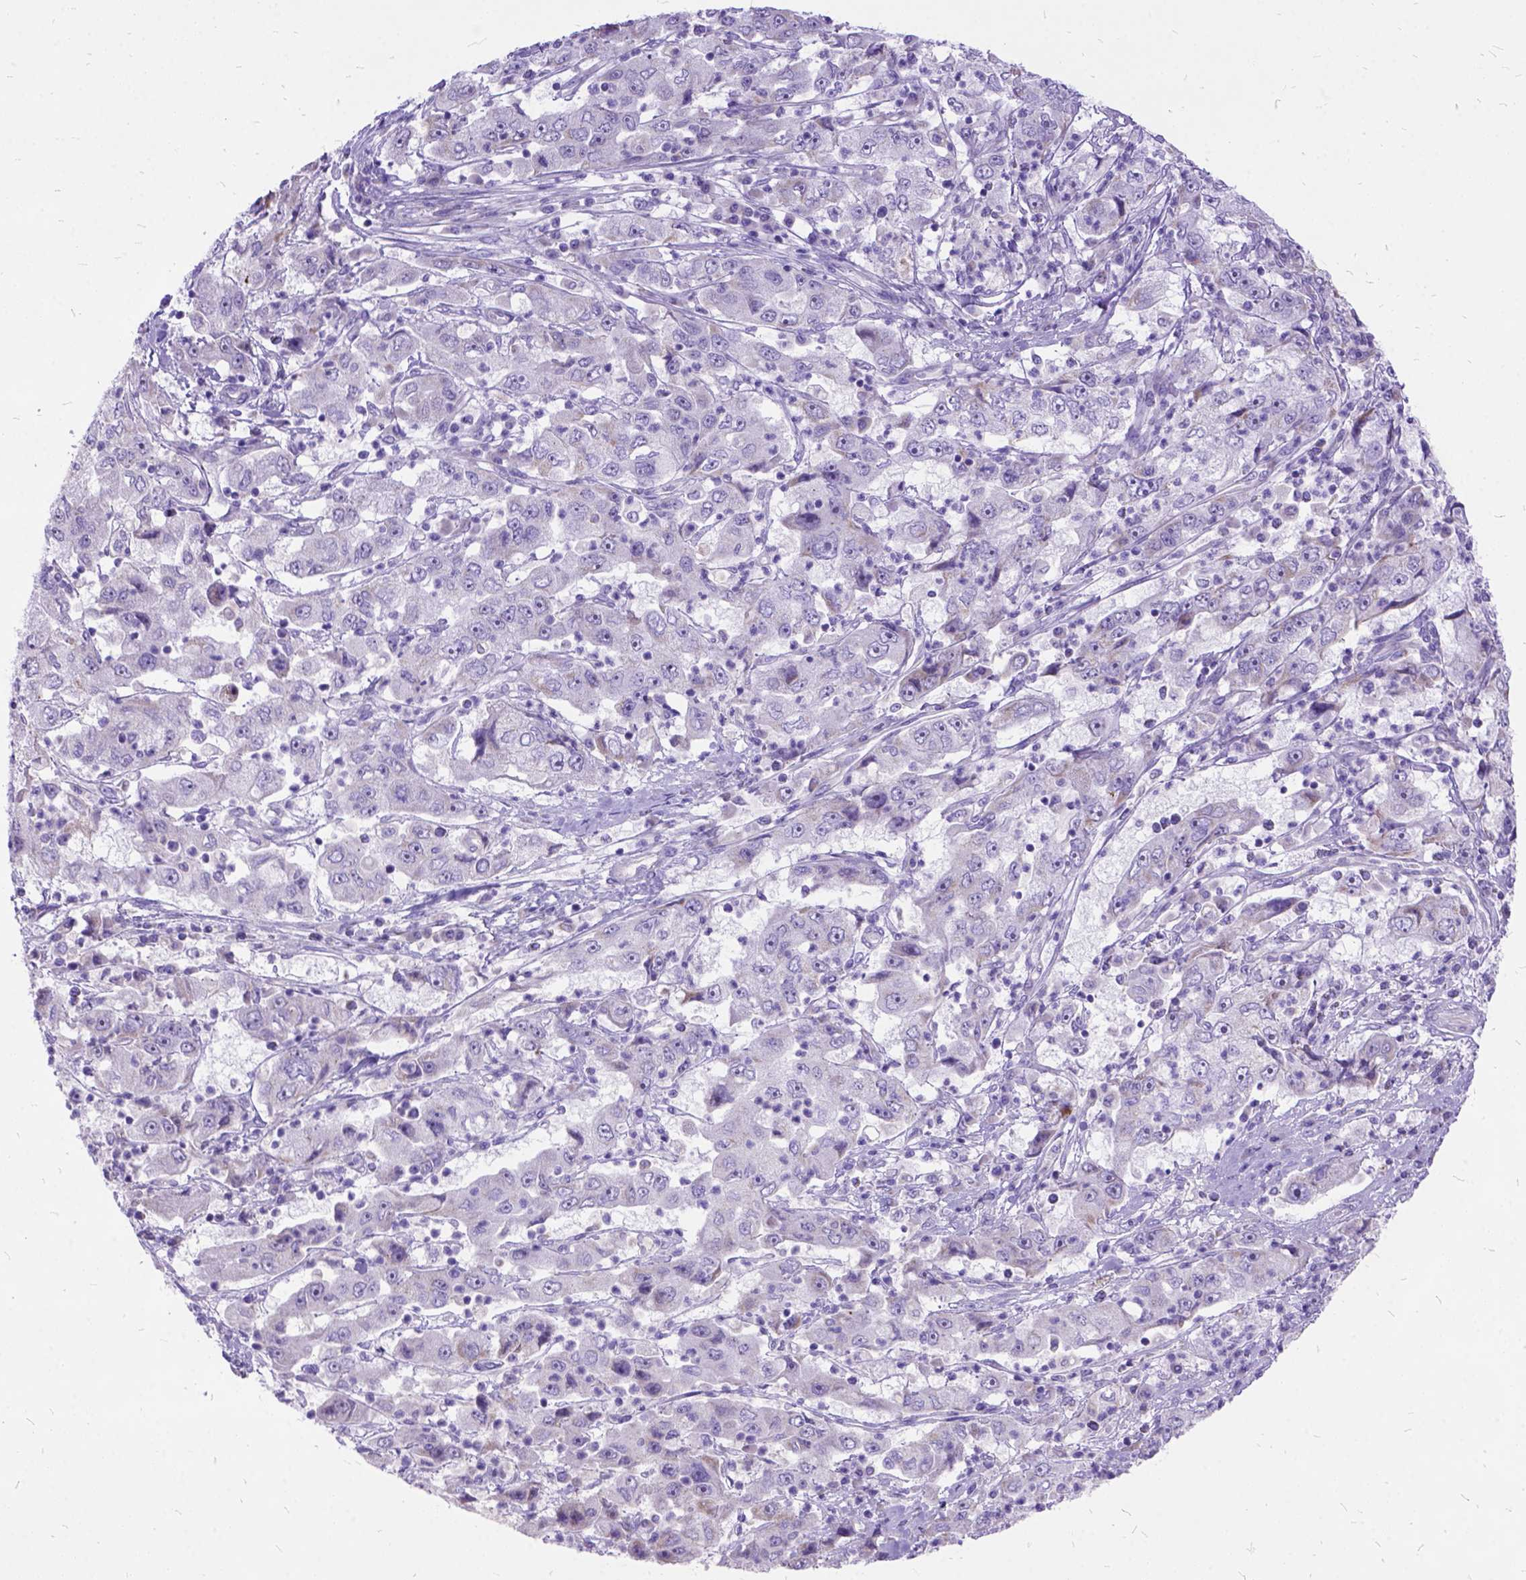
{"staining": {"intensity": "negative", "quantity": "none", "location": "none"}, "tissue": "cervical cancer", "cell_type": "Tumor cells", "image_type": "cancer", "snomed": [{"axis": "morphology", "description": "Squamous cell carcinoma, NOS"}, {"axis": "topography", "description": "Cervix"}], "caption": "Photomicrograph shows no protein staining in tumor cells of cervical cancer (squamous cell carcinoma) tissue.", "gene": "CTAG2", "patient": {"sex": "female", "age": 36}}